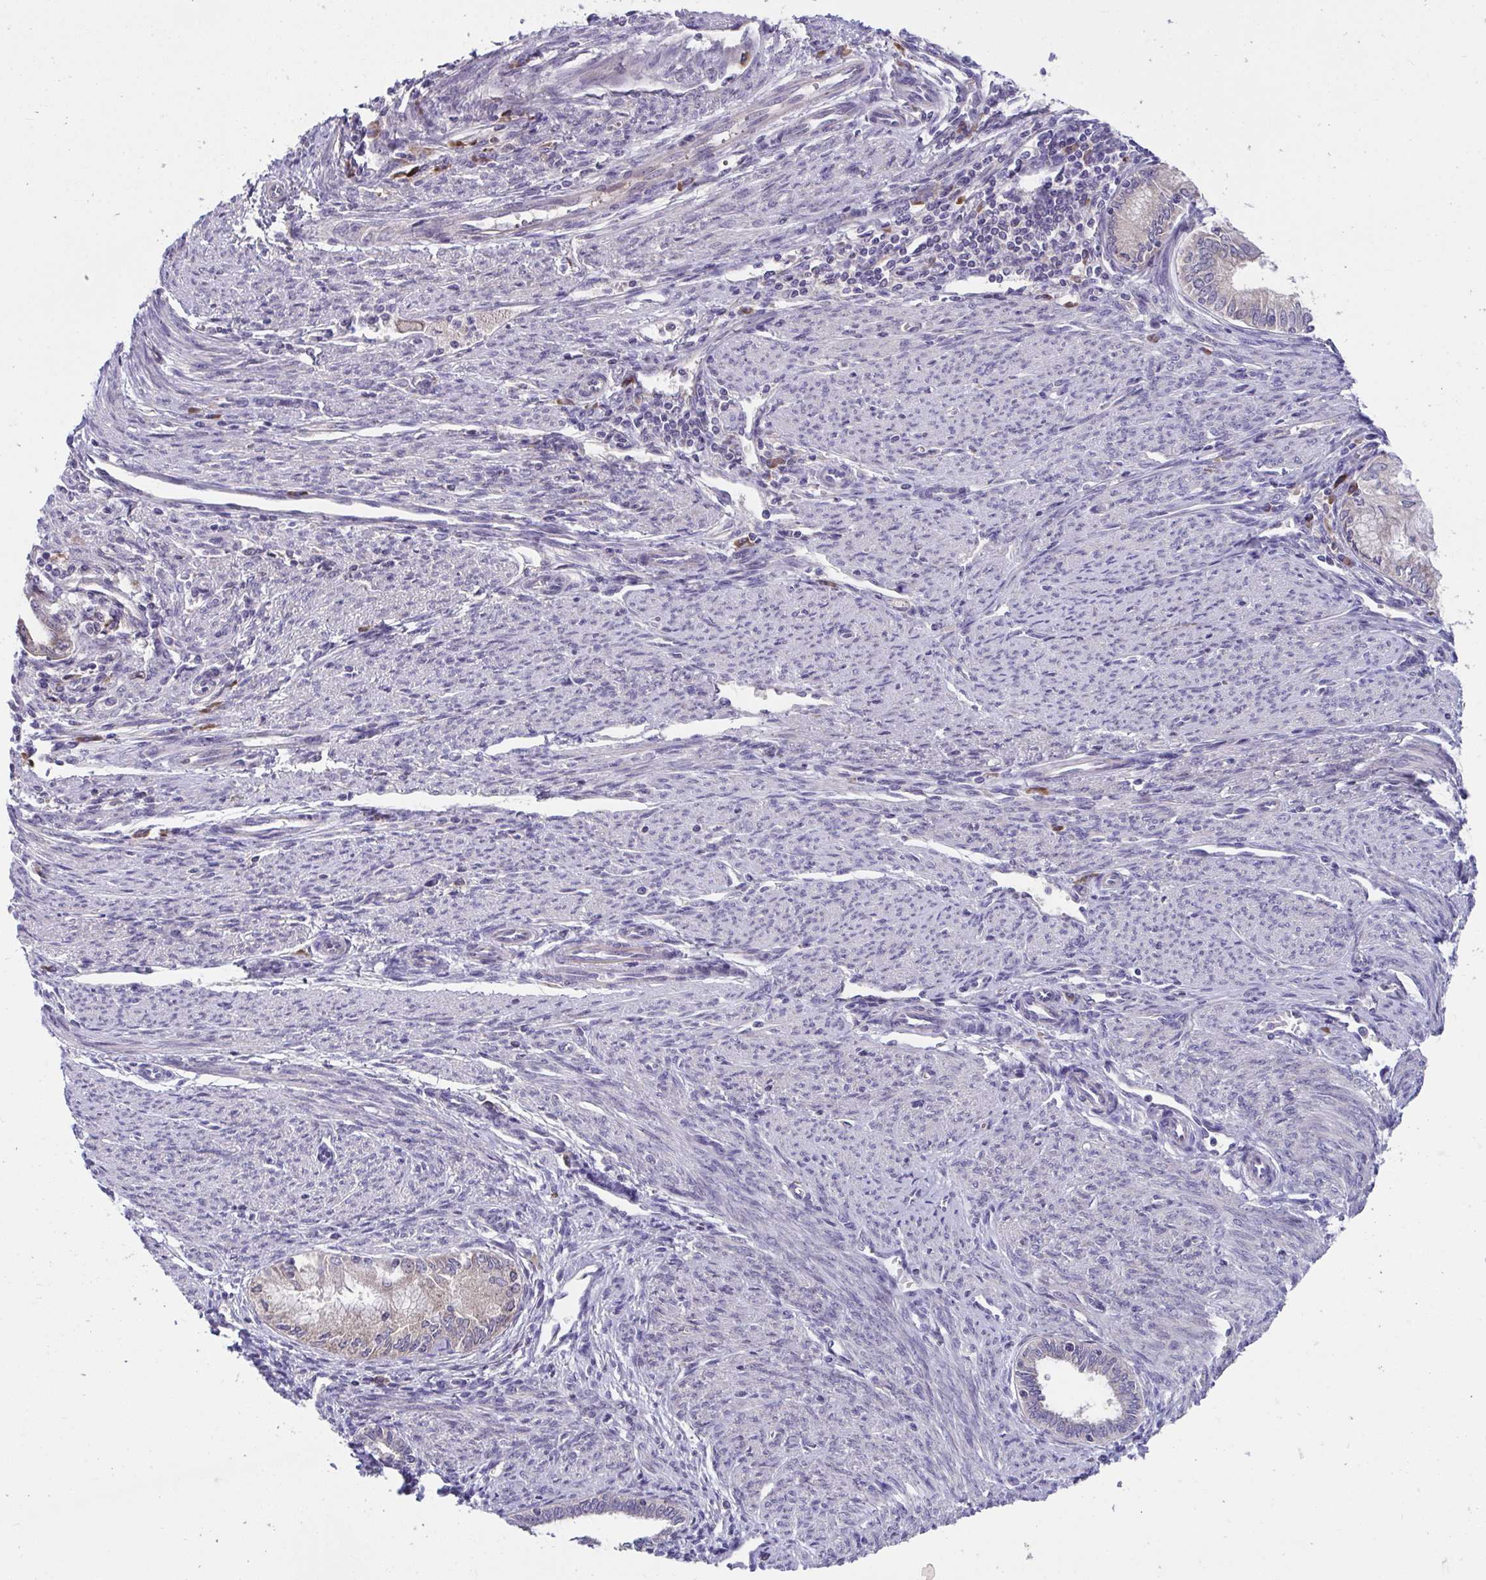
{"staining": {"intensity": "moderate", "quantity": ">75%", "location": "cytoplasmic/membranous"}, "tissue": "endometrial cancer", "cell_type": "Tumor cells", "image_type": "cancer", "snomed": [{"axis": "morphology", "description": "Adenocarcinoma, NOS"}, {"axis": "topography", "description": "Endometrium"}], "caption": "Protein expression analysis of human endometrial cancer (adenocarcinoma) reveals moderate cytoplasmic/membranous staining in about >75% of tumor cells.", "gene": "SUSD4", "patient": {"sex": "female", "age": 79}}